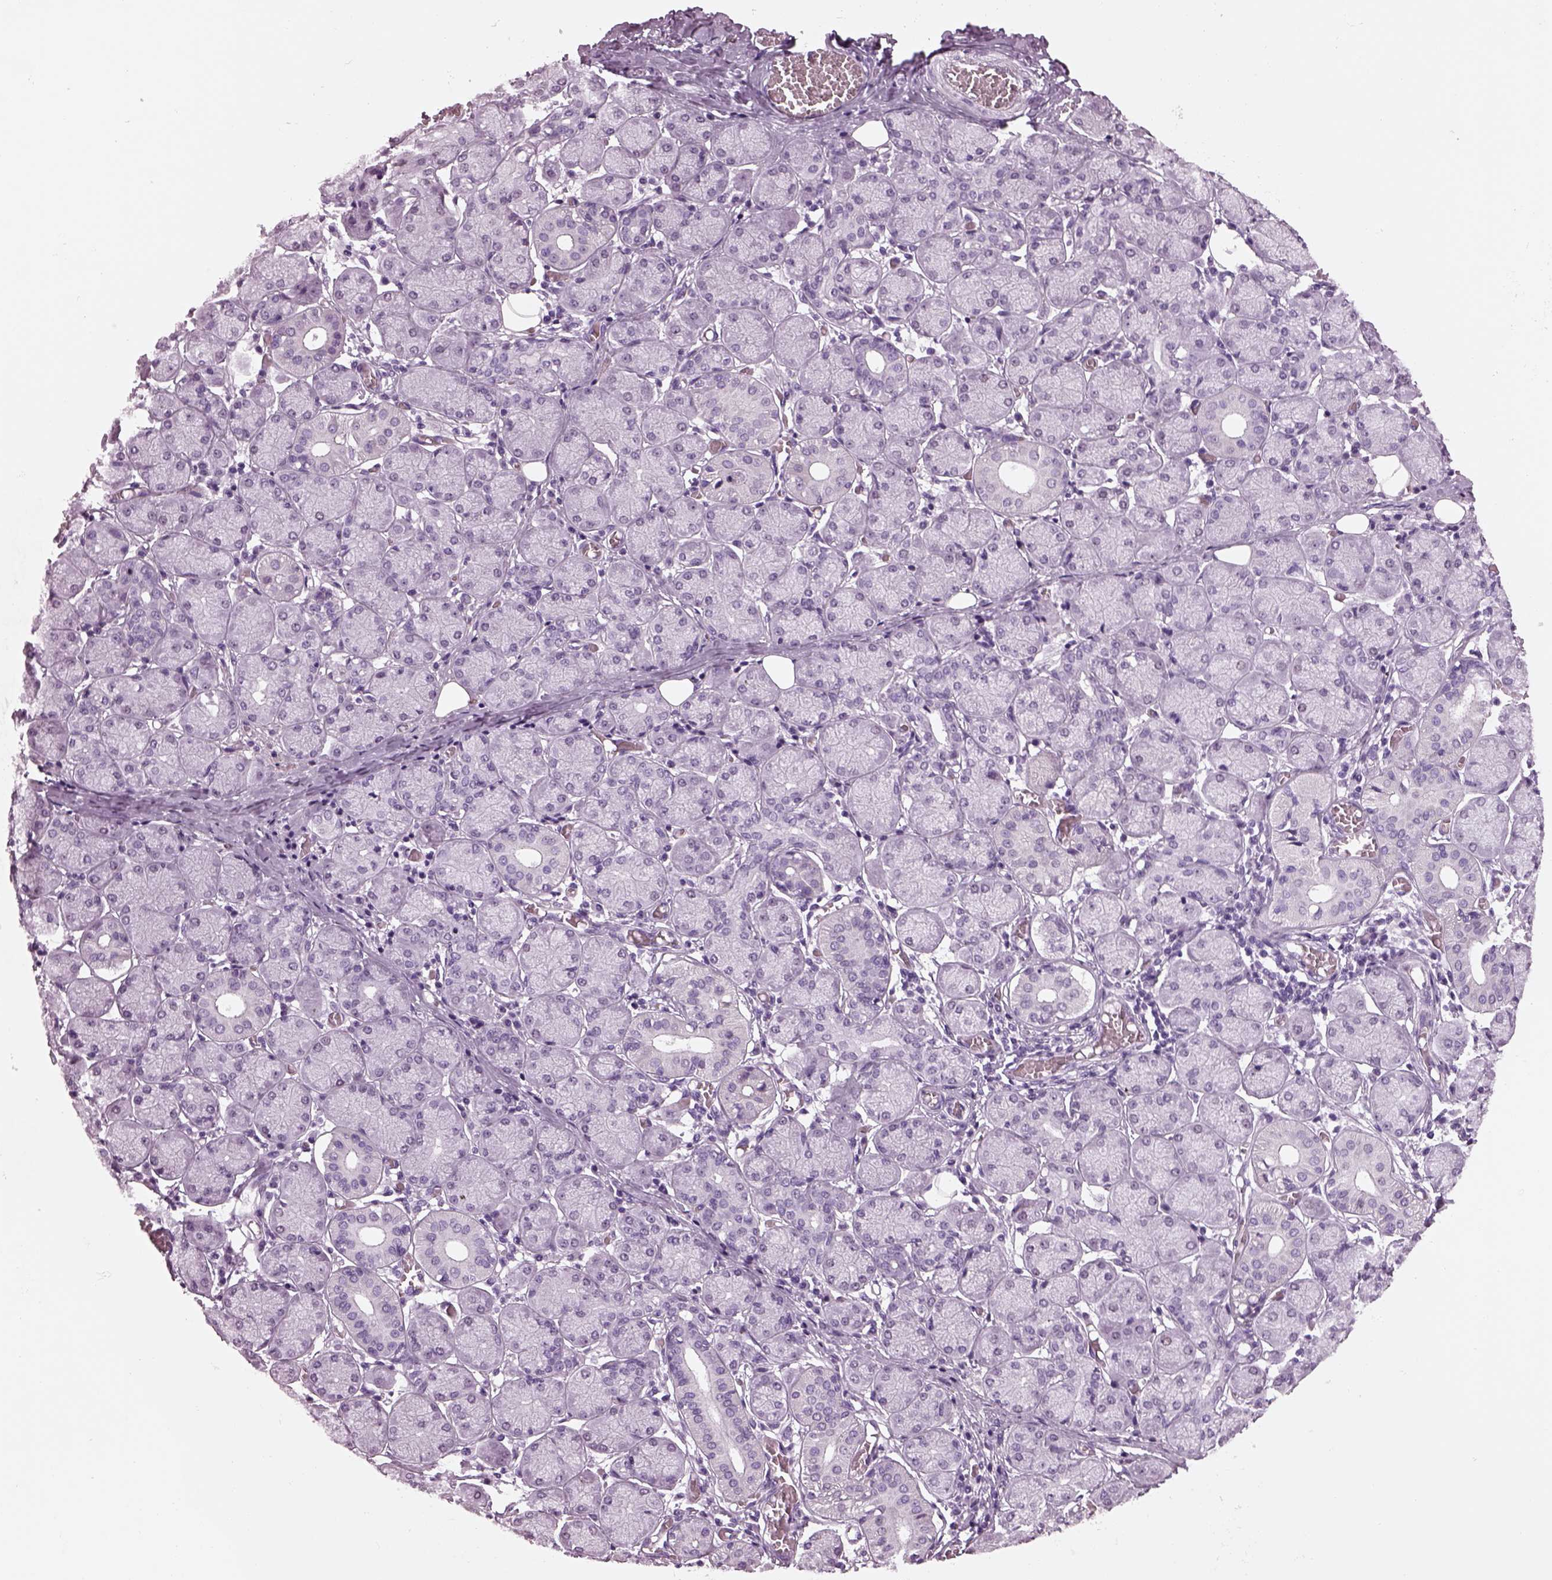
{"staining": {"intensity": "negative", "quantity": "none", "location": "none"}, "tissue": "salivary gland", "cell_type": "Glandular cells", "image_type": "normal", "snomed": [{"axis": "morphology", "description": "Normal tissue, NOS"}, {"axis": "topography", "description": "Salivary gland"}, {"axis": "topography", "description": "Peripheral nerve tissue"}], "caption": "This is an IHC histopathology image of benign human salivary gland. There is no positivity in glandular cells.", "gene": "KRTAP3", "patient": {"sex": "female", "age": 24}}